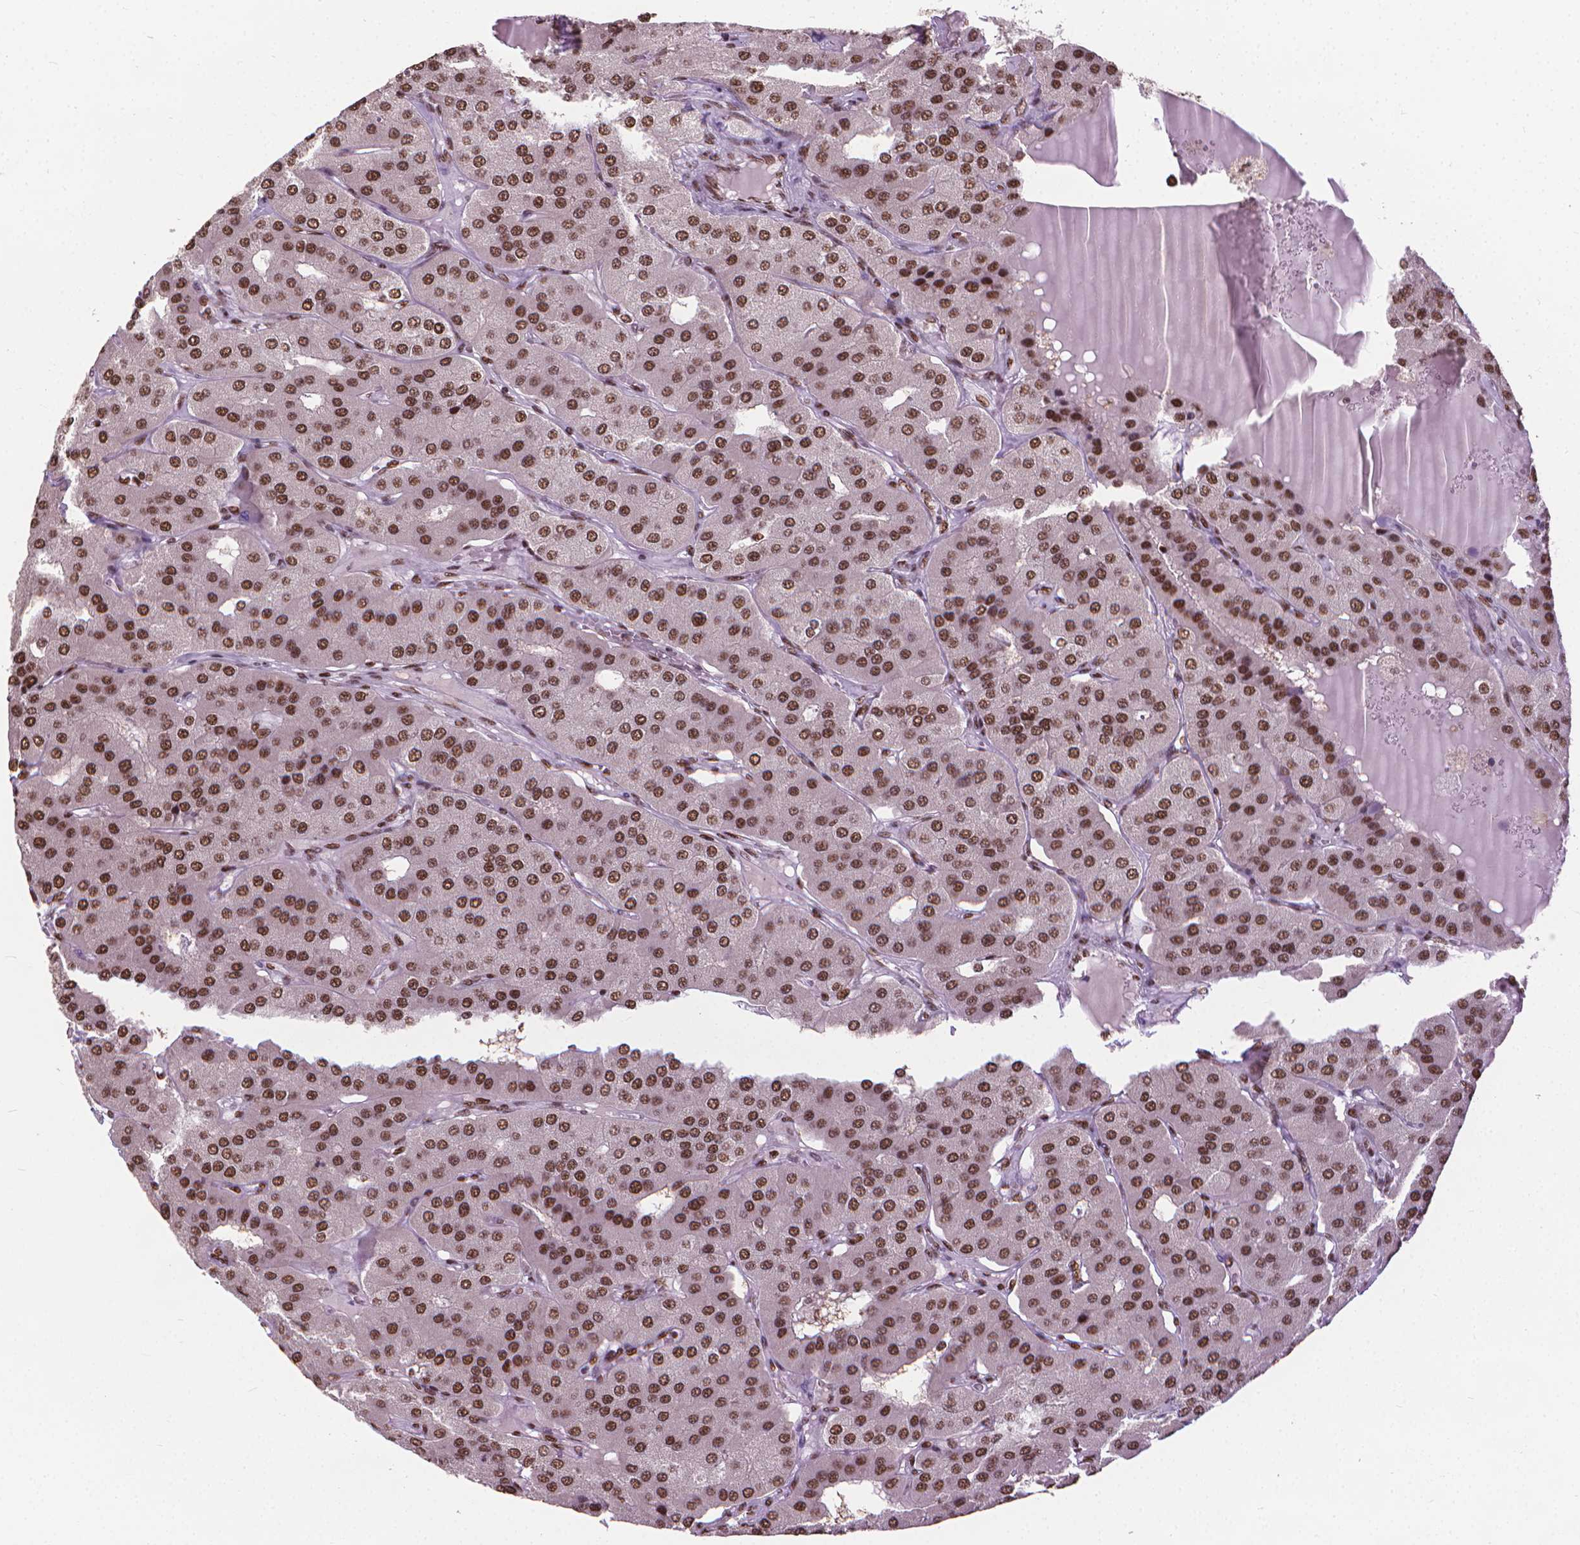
{"staining": {"intensity": "moderate", "quantity": ">75%", "location": "nuclear"}, "tissue": "parathyroid gland", "cell_type": "Glandular cells", "image_type": "normal", "snomed": [{"axis": "morphology", "description": "Normal tissue, NOS"}, {"axis": "morphology", "description": "Adenoma, NOS"}, {"axis": "topography", "description": "Parathyroid gland"}], "caption": "IHC staining of normal parathyroid gland, which exhibits medium levels of moderate nuclear positivity in approximately >75% of glandular cells indicating moderate nuclear protein positivity. The staining was performed using DAB (3,3'-diaminobenzidine) (brown) for protein detection and nuclei were counterstained in hematoxylin (blue).", "gene": "AKAP8", "patient": {"sex": "female", "age": 86}}